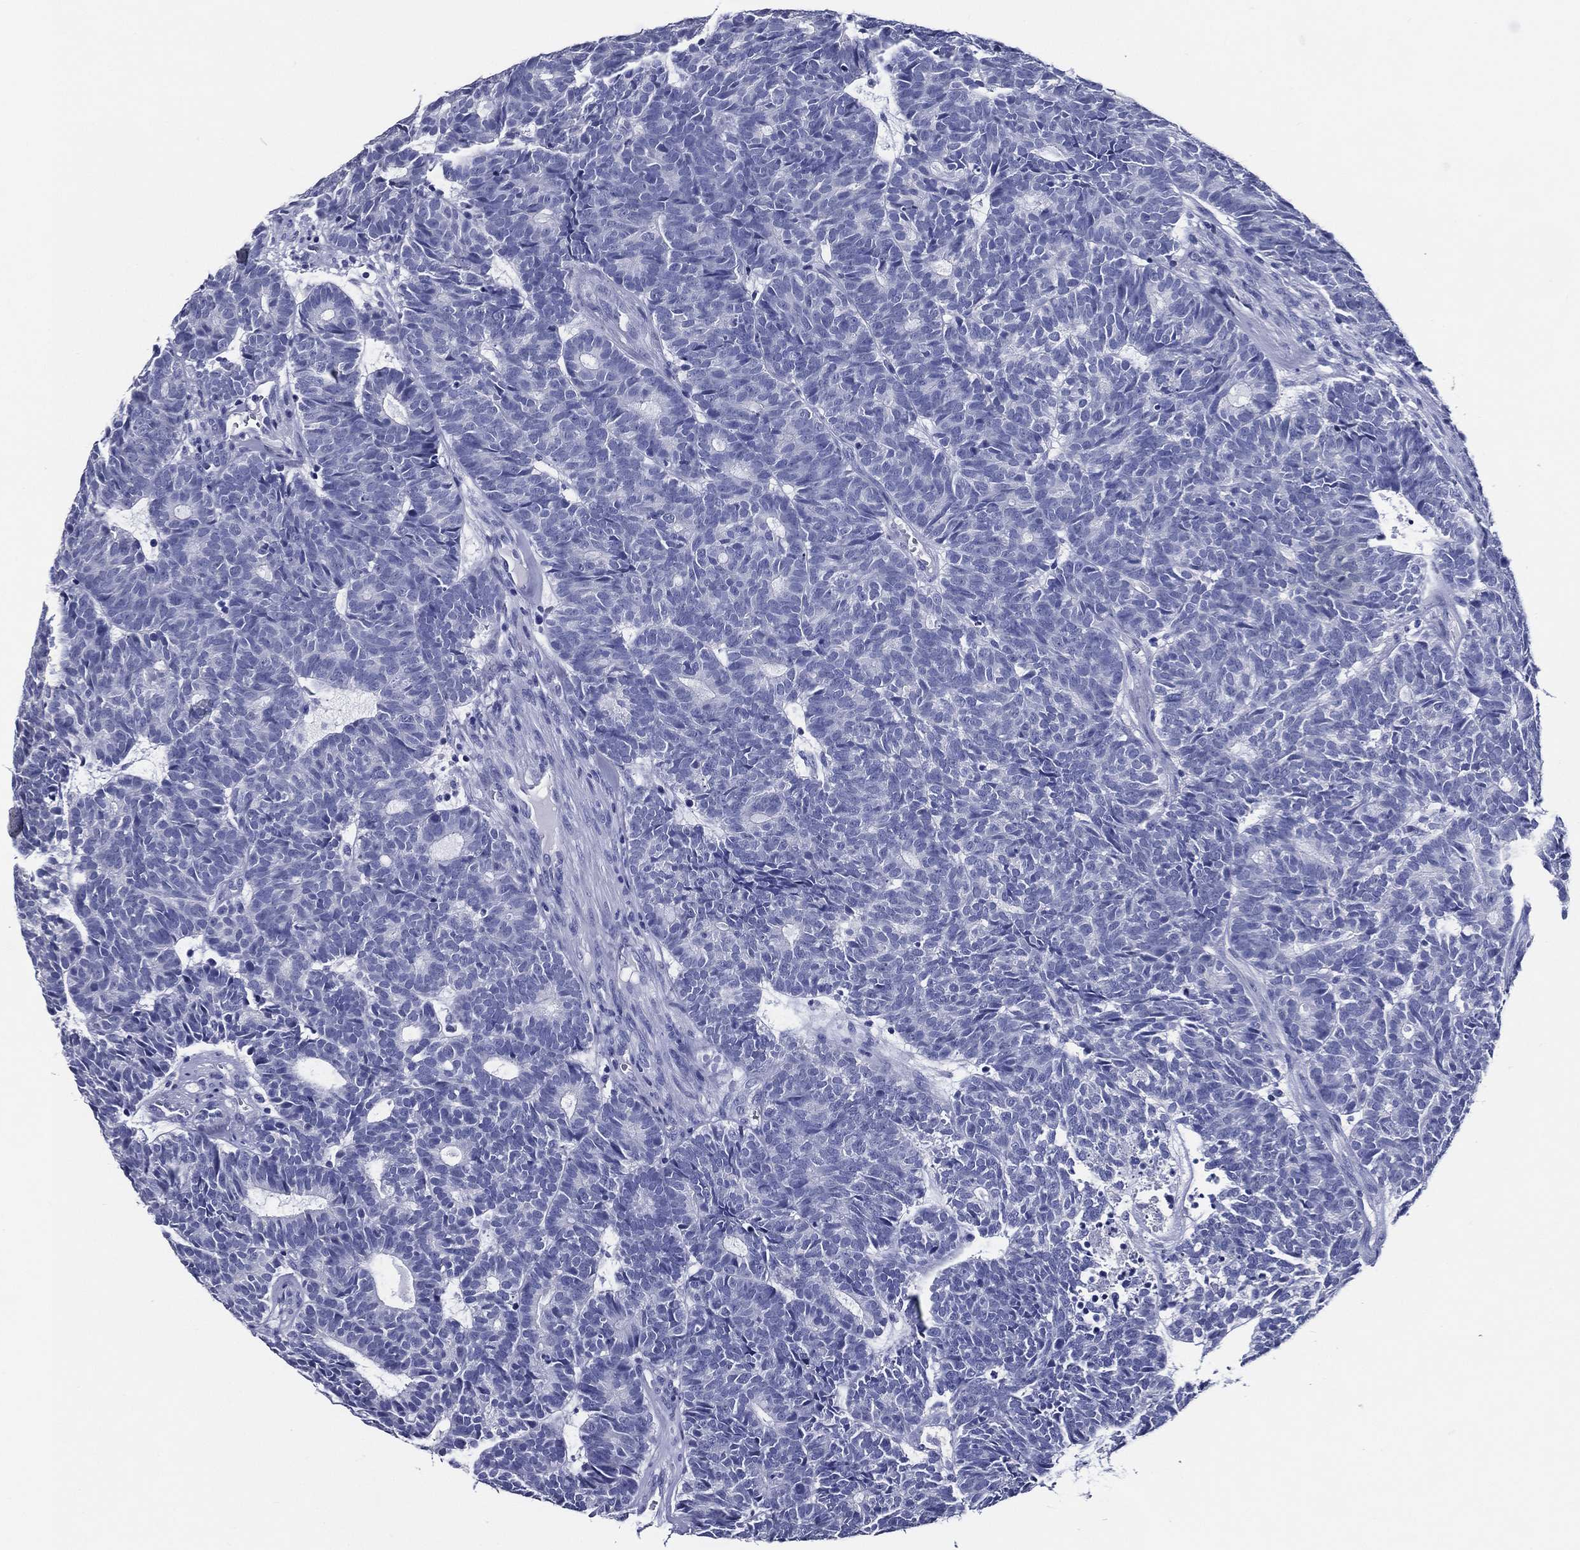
{"staining": {"intensity": "negative", "quantity": "none", "location": "none"}, "tissue": "head and neck cancer", "cell_type": "Tumor cells", "image_type": "cancer", "snomed": [{"axis": "morphology", "description": "Adenocarcinoma, NOS"}, {"axis": "topography", "description": "Head-Neck"}], "caption": "Immunohistochemistry micrograph of head and neck cancer (adenocarcinoma) stained for a protein (brown), which shows no expression in tumor cells. Nuclei are stained in blue.", "gene": "ACE2", "patient": {"sex": "female", "age": 81}}